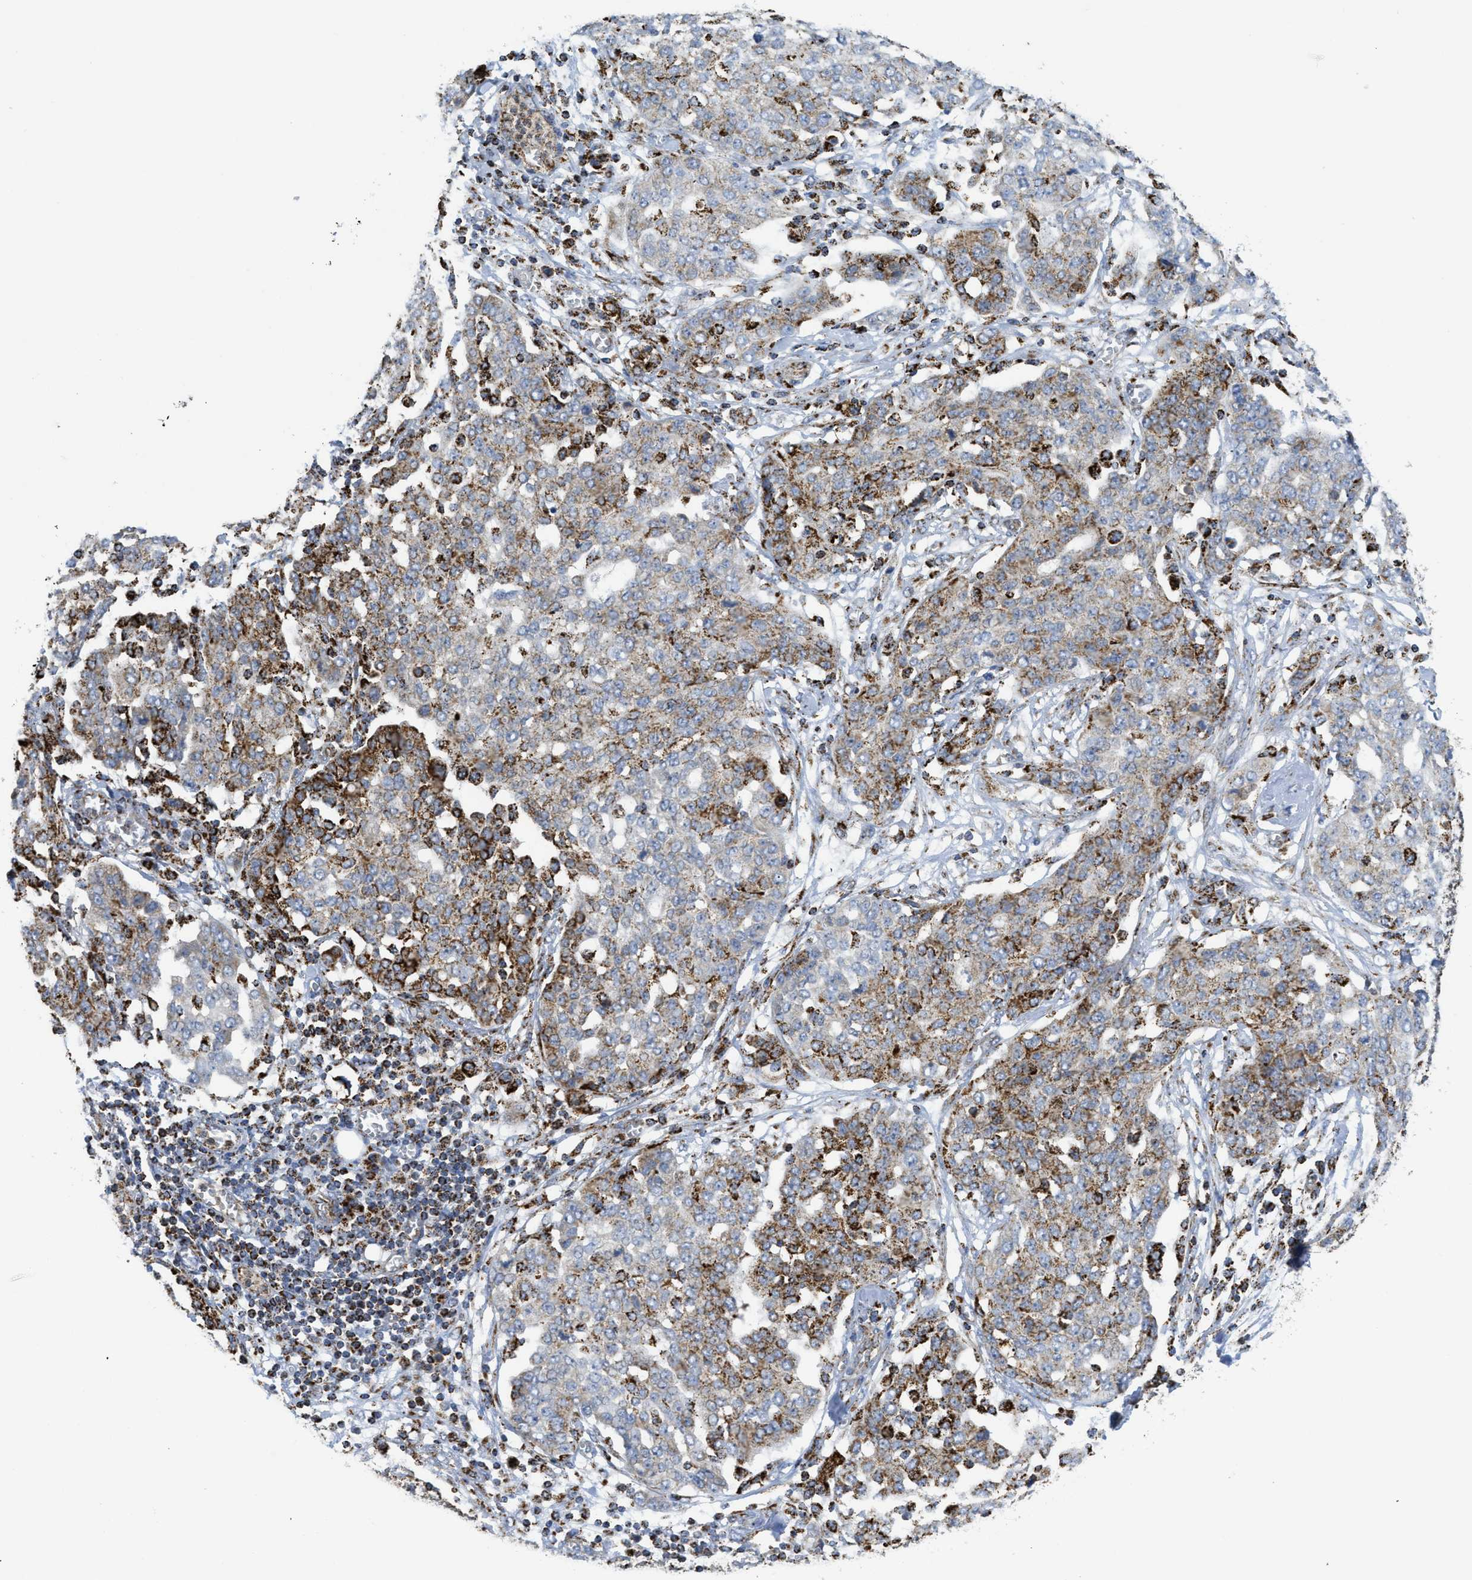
{"staining": {"intensity": "moderate", "quantity": "25%-75%", "location": "cytoplasmic/membranous"}, "tissue": "ovarian cancer", "cell_type": "Tumor cells", "image_type": "cancer", "snomed": [{"axis": "morphology", "description": "Cystadenocarcinoma, serous, NOS"}, {"axis": "topography", "description": "Soft tissue"}, {"axis": "topography", "description": "Ovary"}], "caption": "Human serous cystadenocarcinoma (ovarian) stained with a brown dye demonstrates moderate cytoplasmic/membranous positive staining in about 25%-75% of tumor cells.", "gene": "SQOR", "patient": {"sex": "female", "age": 57}}